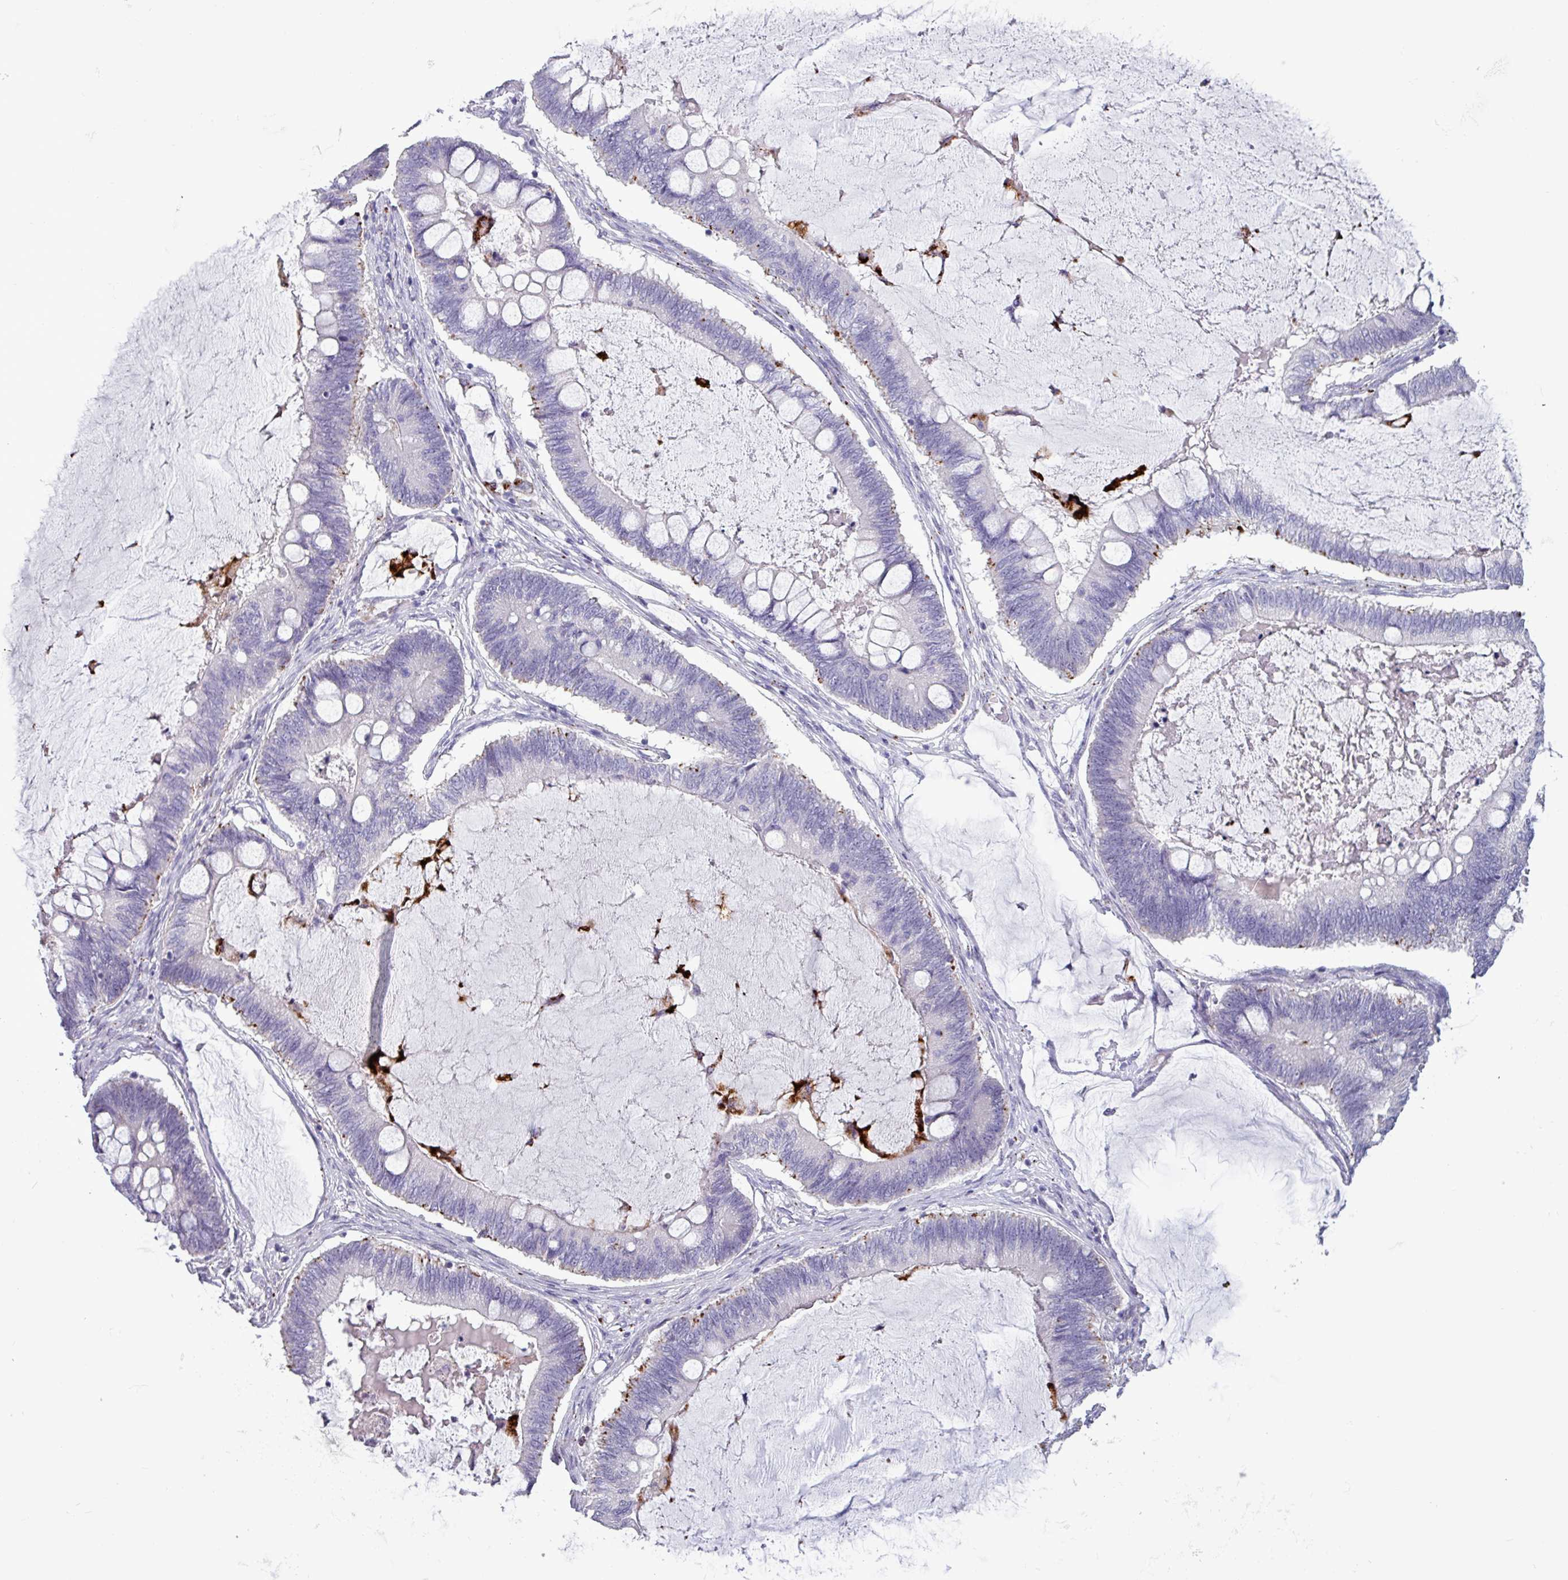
{"staining": {"intensity": "negative", "quantity": "none", "location": "none"}, "tissue": "ovarian cancer", "cell_type": "Tumor cells", "image_type": "cancer", "snomed": [{"axis": "morphology", "description": "Cystadenocarcinoma, mucinous, NOS"}, {"axis": "topography", "description": "Ovary"}], "caption": "A histopathology image of ovarian cancer (mucinous cystadenocarcinoma) stained for a protein demonstrates no brown staining in tumor cells.", "gene": "PLIN2", "patient": {"sex": "female", "age": 61}}